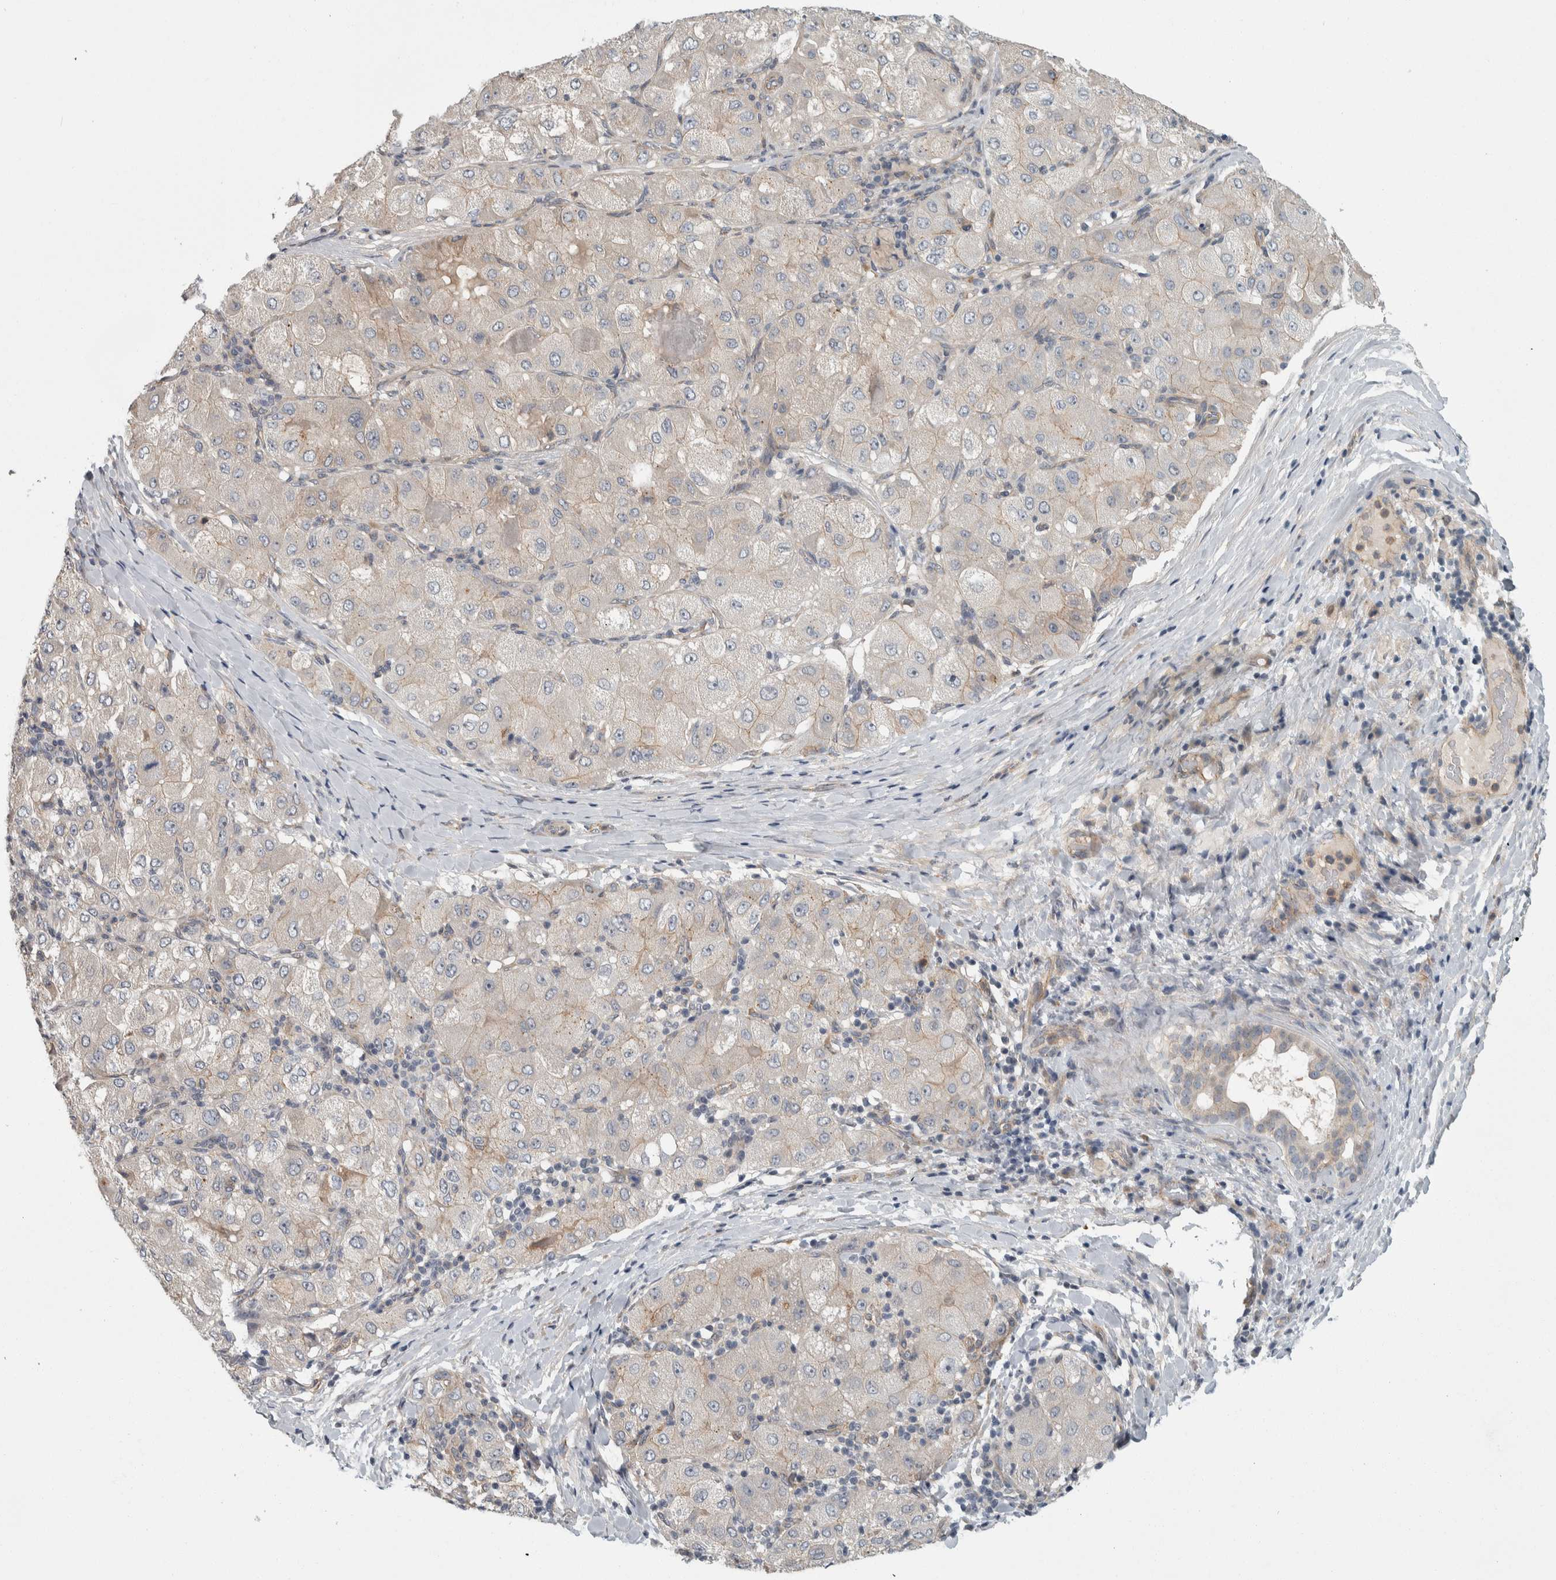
{"staining": {"intensity": "weak", "quantity": "<25%", "location": "cytoplasmic/membranous"}, "tissue": "liver cancer", "cell_type": "Tumor cells", "image_type": "cancer", "snomed": [{"axis": "morphology", "description": "Carcinoma, Hepatocellular, NOS"}, {"axis": "topography", "description": "Liver"}], "caption": "Human liver cancer stained for a protein using immunohistochemistry reveals no positivity in tumor cells.", "gene": "KCNJ3", "patient": {"sex": "male", "age": 80}}